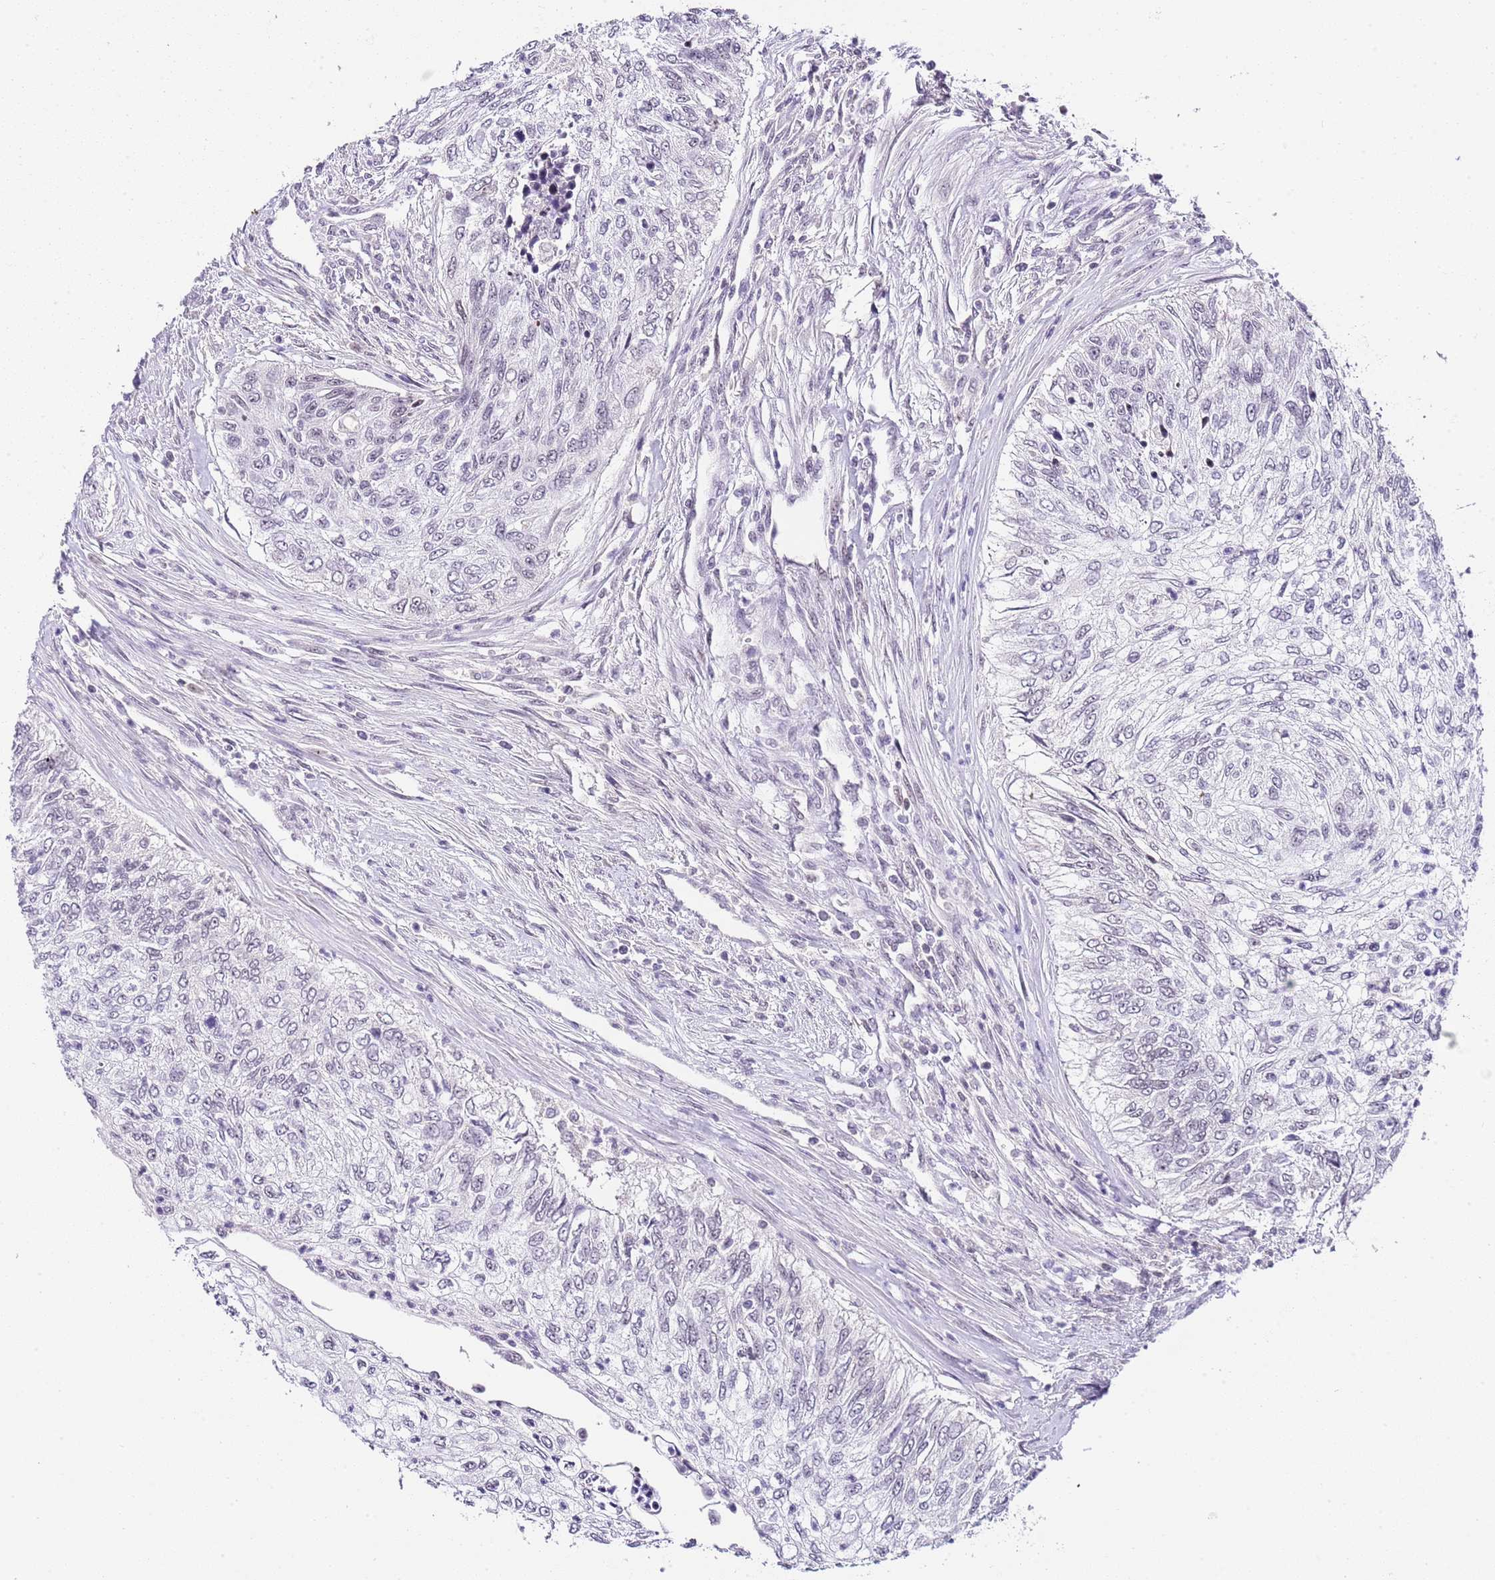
{"staining": {"intensity": "negative", "quantity": "none", "location": "none"}, "tissue": "urothelial cancer", "cell_type": "Tumor cells", "image_type": "cancer", "snomed": [{"axis": "morphology", "description": "Urothelial carcinoma, High grade"}, {"axis": "topography", "description": "Urinary bladder"}], "caption": "IHC histopathology image of neoplastic tissue: human urothelial cancer stained with DAB (3,3'-diaminobenzidine) reveals no significant protein expression in tumor cells.", "gene": "NOP56", "patient": {"sex": "female", "age": 60}}